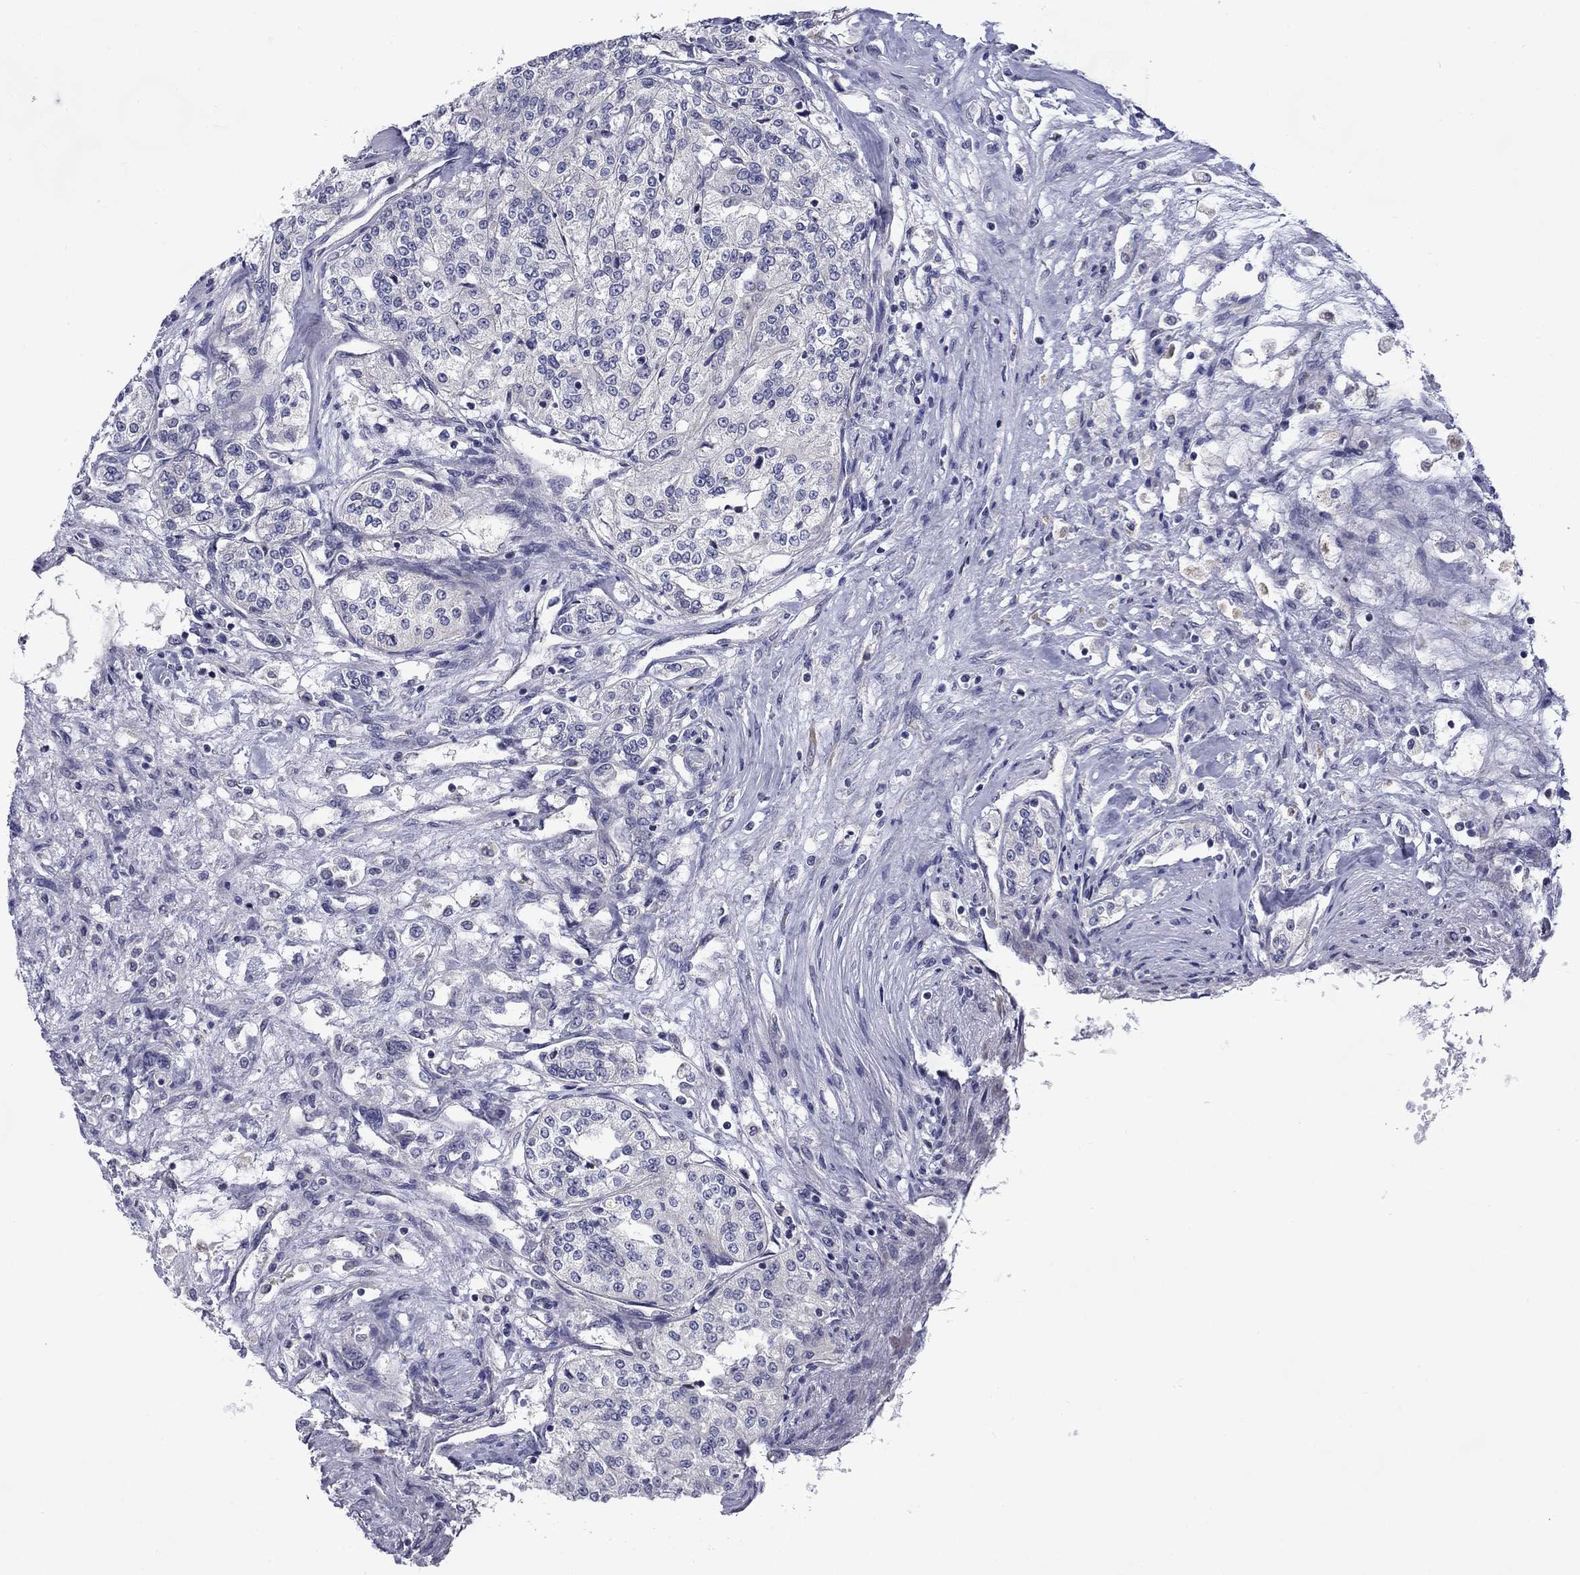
{"staining": {"intensity": "negative", "quantity": "none", "location": "none"}, "tissue": "renal cancer", "cell_type": "Tumor cells", "image_type": "cancer", "snomed": [{"axis": "morphology", "description": "Adenocarcinoma, NOS"}, {"axis": "topography", "description": "Kidney"}], "caption": "DAB (3,3'-diaminobenzidine) immunohistochemical staining of human renal adenocarcinoma reveals no significant expression in tumor cells.", "gene": "SPATA7", "patient": {"sex": "female", "age": 63}}